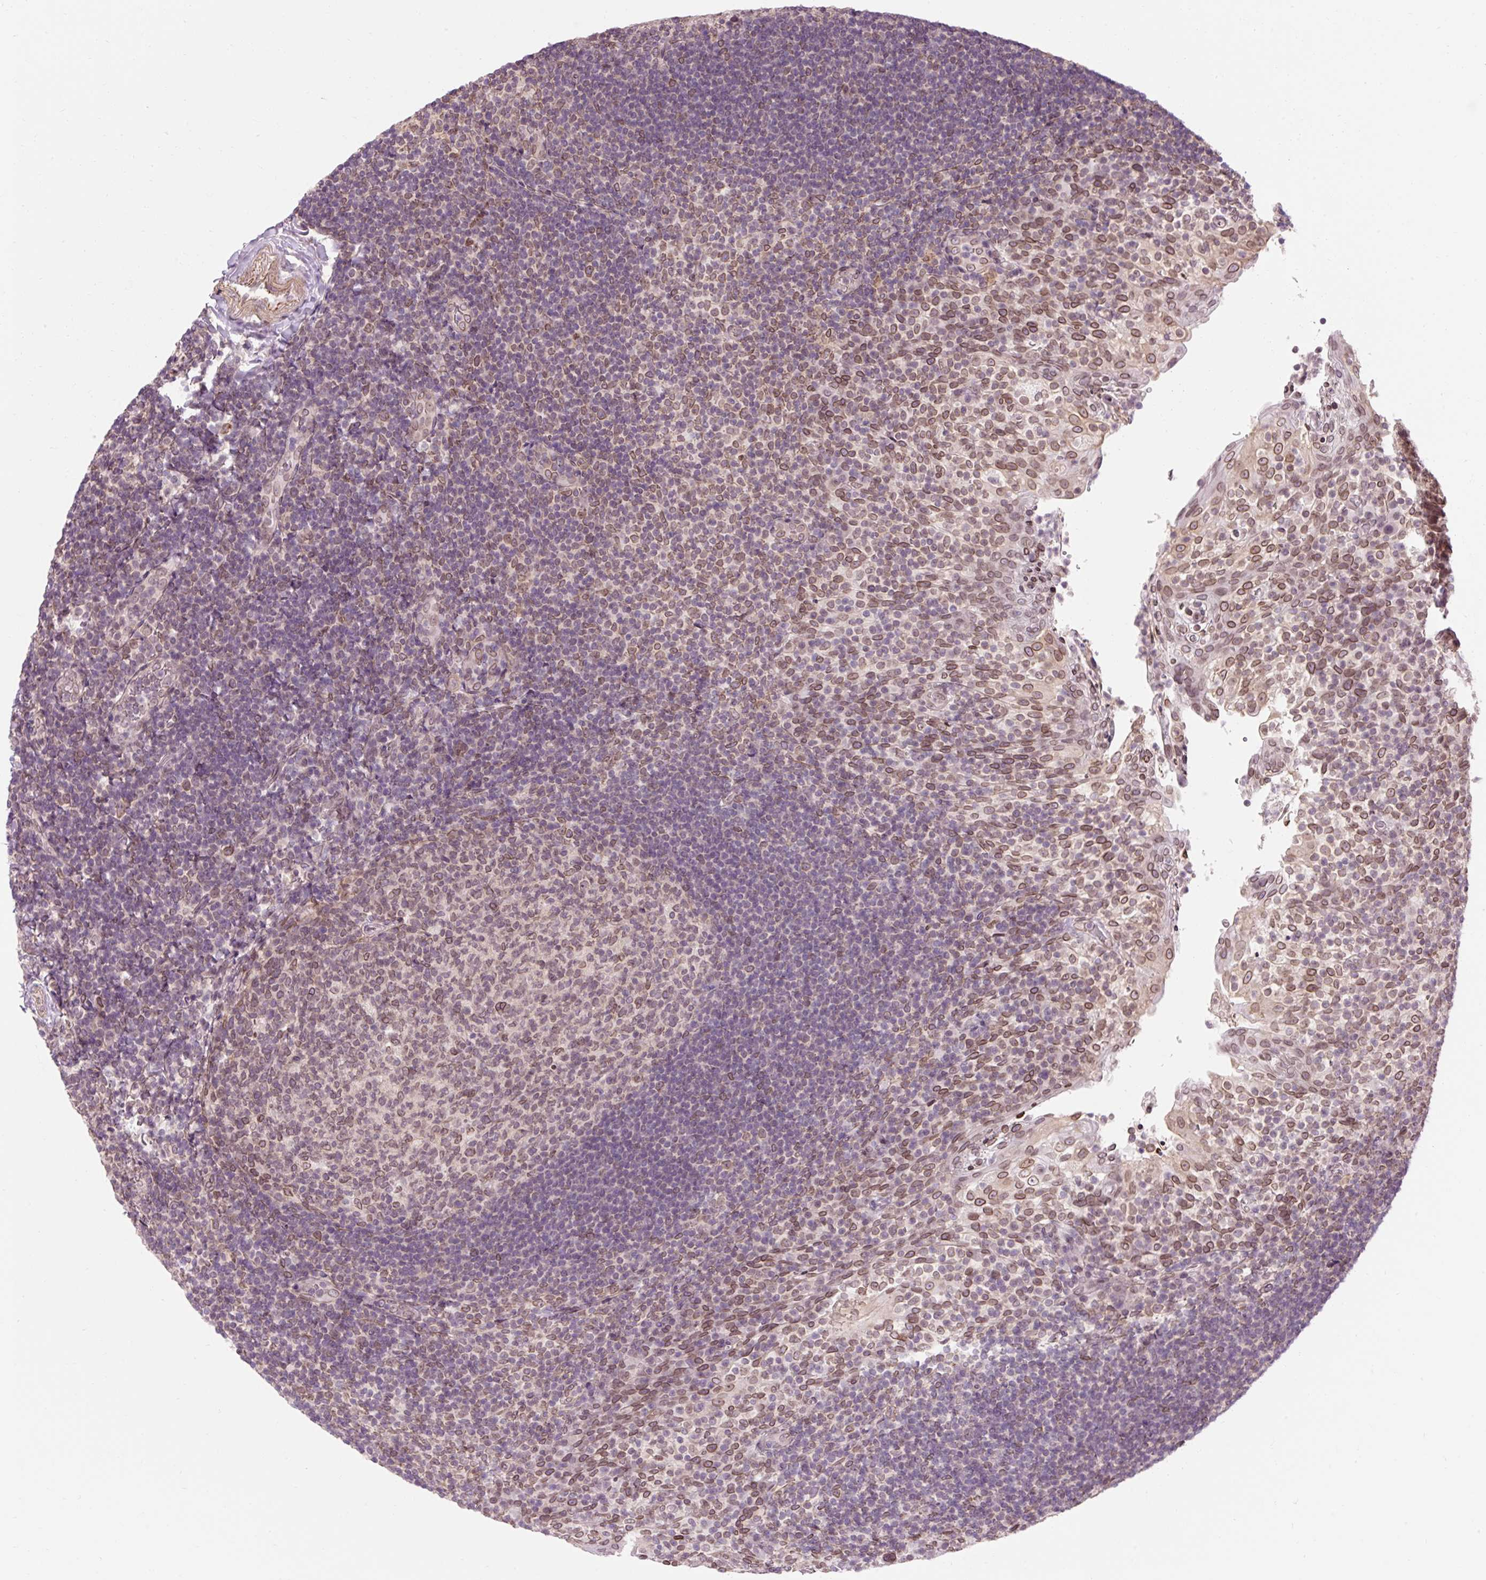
{"staining": {"intensity": "weak", "quantity": "25%-75%", "location": "cytoplasmic/membranous,nuclear"}, "tissue": "tonsil", "cell_type": "Germinal center cells", "image_type": "normal", "snomed": [{"axis": "morphology", "description": "Normal tissue, NOS"}, {"axis": "topography", "description": "Tonsil"}], "caption": "About 25%-75% of germinal center cells in unremarkable tonsil demonstrate weak cytoplasmic/membranous,nuclear protein expression as visualized by brown immunohistochemical staining.", "gene": "ZNF610", "patient": {"sex": "female", "age": 10}}